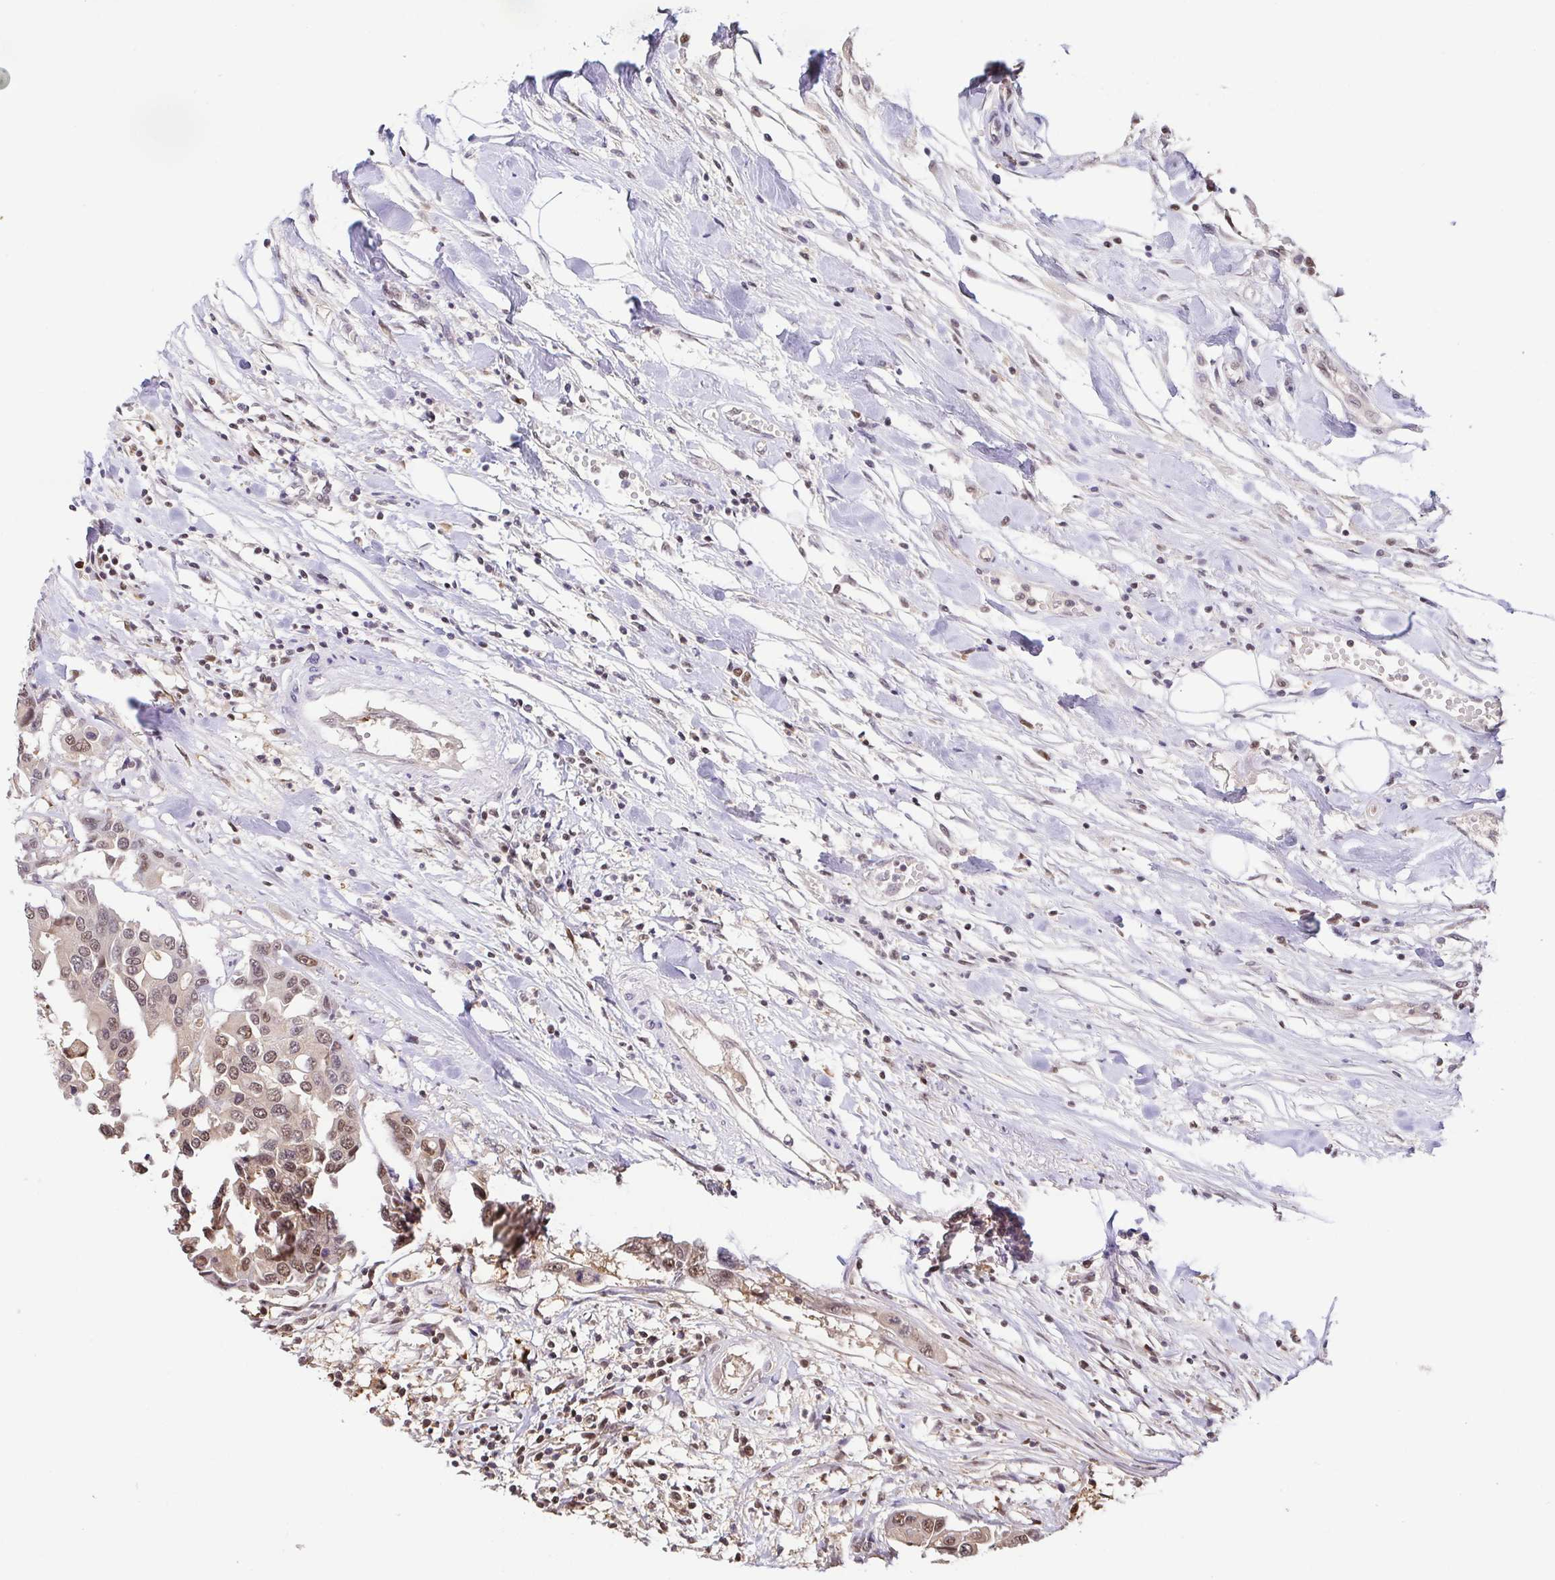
{"staining": {"intensity": "moderate", "quantity": ">75%", "location": "cytoplasmic/membranous,nuclear"}, "tissue": "colorectal cancer", "cell_type": "Tumor cells", "image_type": "cancer", "snomed": [{"axis": "morphology", "description": "Adenocarcinoma, NOS"}, {"axis": "topography", "description": "Colon"}], "caption": "There is medium levels of moderate cytoplasmic/membranous and nuclear staining in tumor cells of adenocarcinoma (colorectal), as demonstrated by immunohistochemical staining (brown color).", "gene": "PSMB9", "patient": {"sex": "male", "age": 77}}